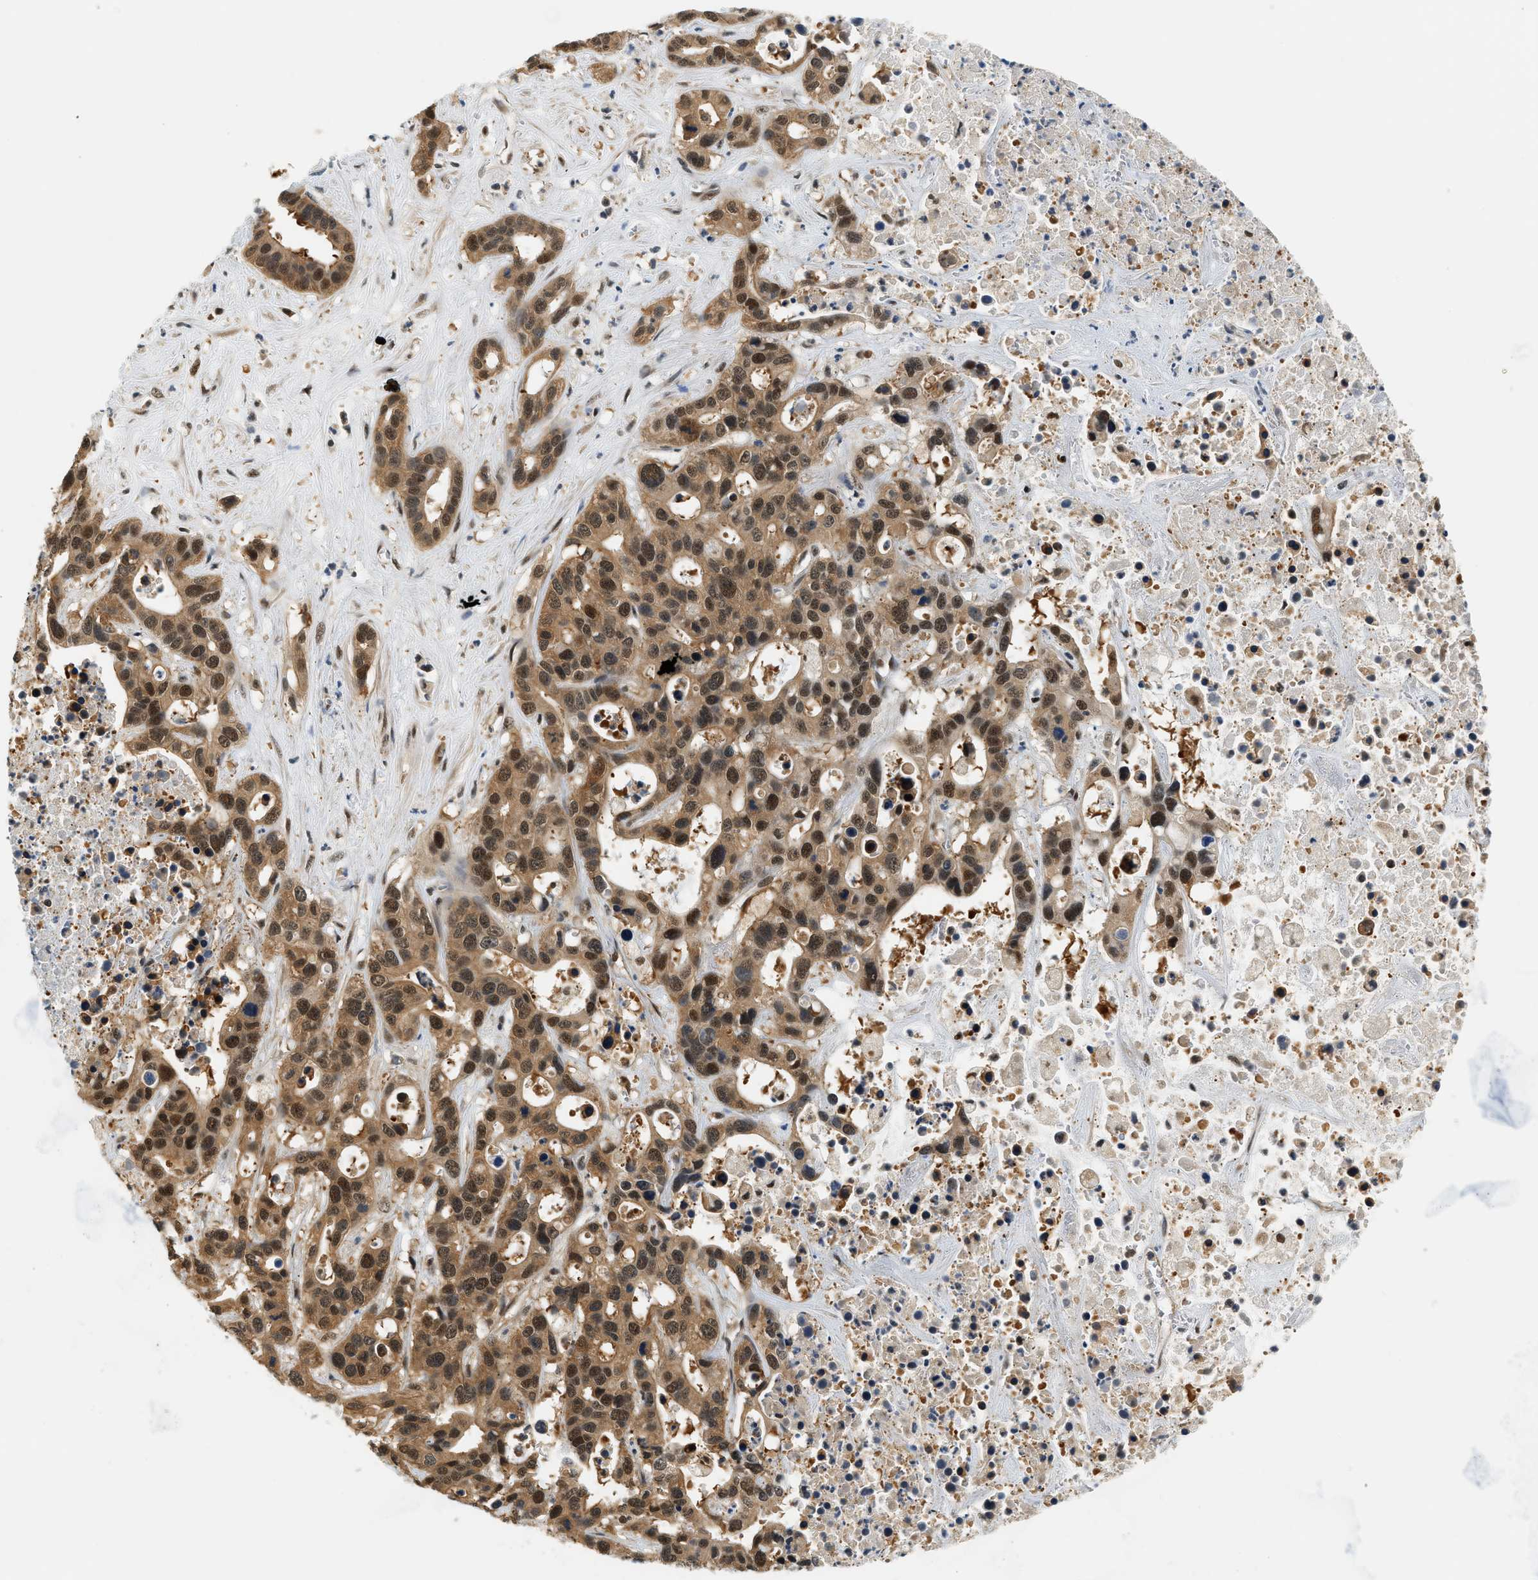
{"staining": {"intensity": "moderate", "quantity": ">75%", "location": "cytoplasmic/membranous,nuclear"}, "tissue": "liver cancer", "cell_type": "Tumor cells", "image_type": "cancer", "snomed": [{"axis": "morphology", "description": "Cholangiocarcinoma"}, {"axis": "topography", "description": "Liver"}], "caption": "An immunohistochemistry photomicrograph of neoplastic tissue is shown. Protein staining in brown shows moderate cytoplasmic/membranous and nuclear positivity in cholangiocarcinoma (liver) within tumor cells.", "gene": "PSMD3", "patient": {"sex": "female", "age": 65}}